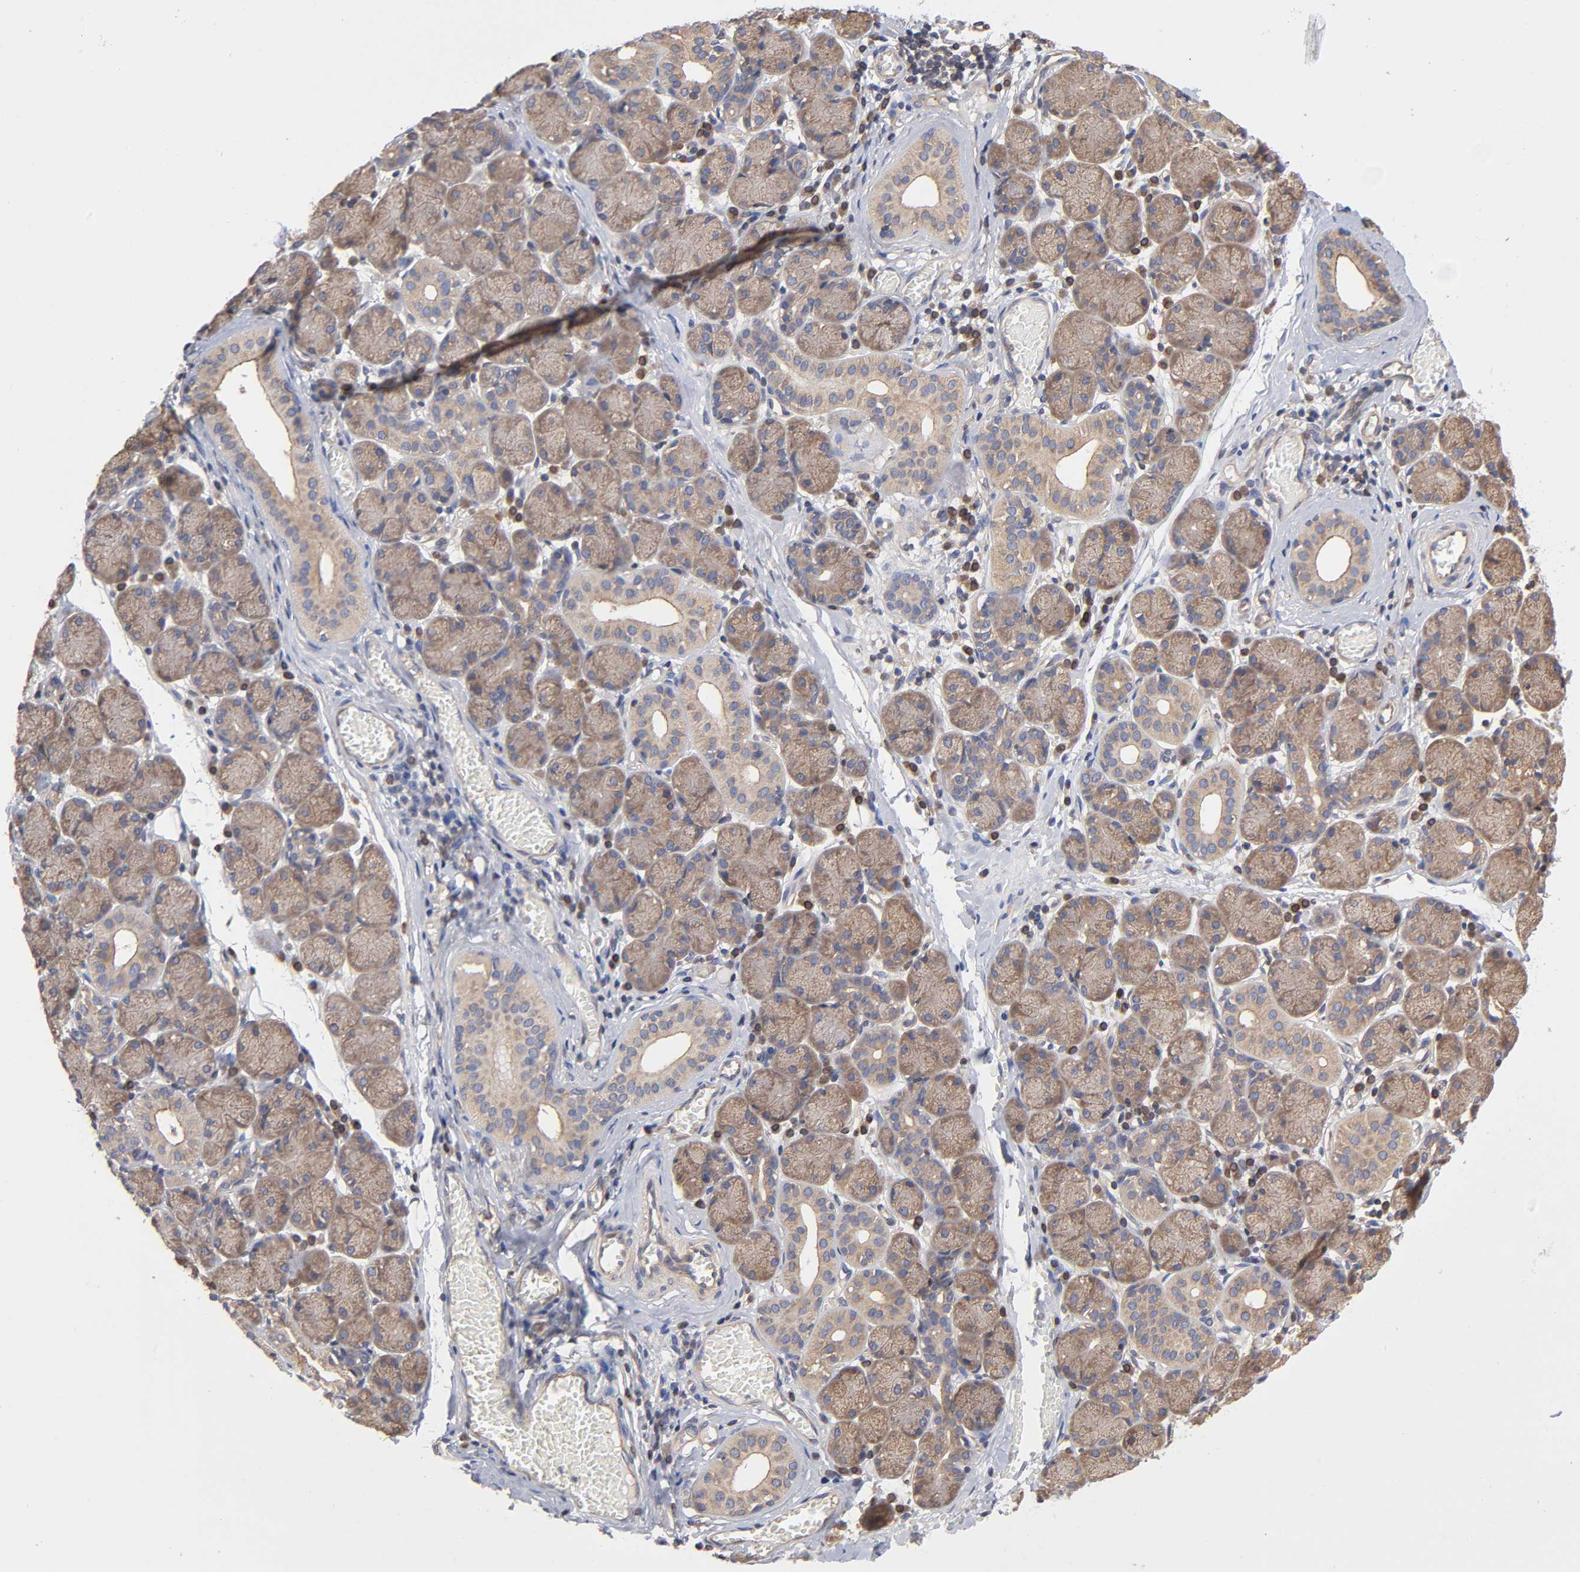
{"staining": {"intensity": "moderate", "quantity": ">75%", "location": "cytoplasmic/membranous"}, "tissue": "salivary gland", "cell_type": "Glandular cells", "image_type": "normal", "snomed": [{"axis": "morphology", "description": "Normal tissue, NOS"}, {"axis": "topography", "description": "Salivary gland"}], "caption": "Salivary gland stained for a protein (brown) shows moderate cytoplasmic/membranous positive positivity in approximately >75% of glandular cells.", "gene": "STRN3", "patient": {"sex": "female", "age": 24}}